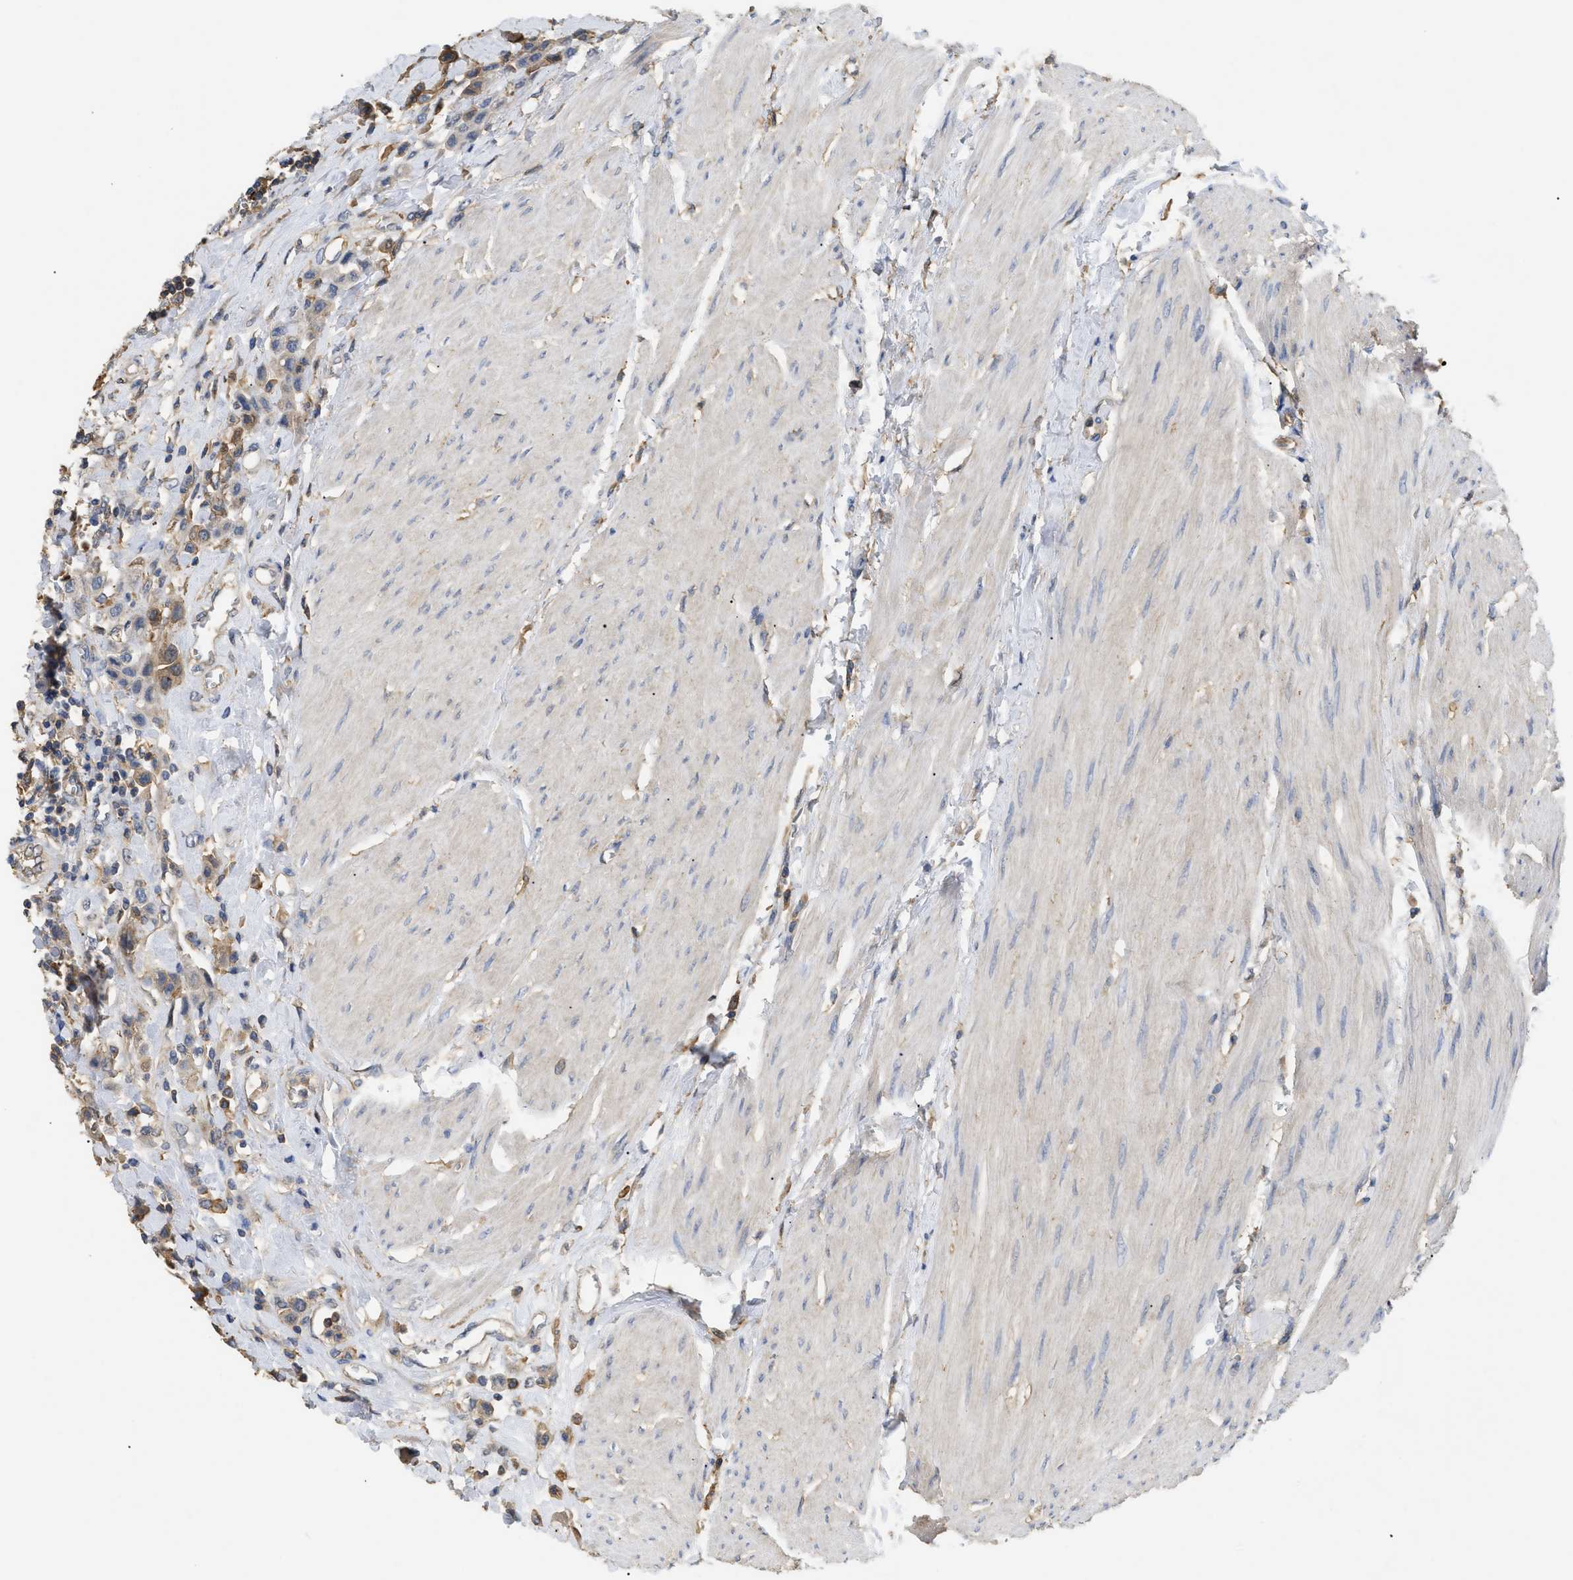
{"staining": {"intensity": "weak", "quantity": "<25%", "location": "cytoplasmic/membranous"}, "tissue": "urothelial cancer", "cell_type": "Tumor cells", "image_type": "cancer", "snomed": [{"axis": "morphology", "description": "Urothelial carcinoma, High grade"}, {"axis": "topography", "description": "Urinary bladder"}], "caption": "Tumor cells are negative for brown protein staining in urothelial cancer.", "gene": "ANXA4", "patient": {"sex": "male", "age": 50}}